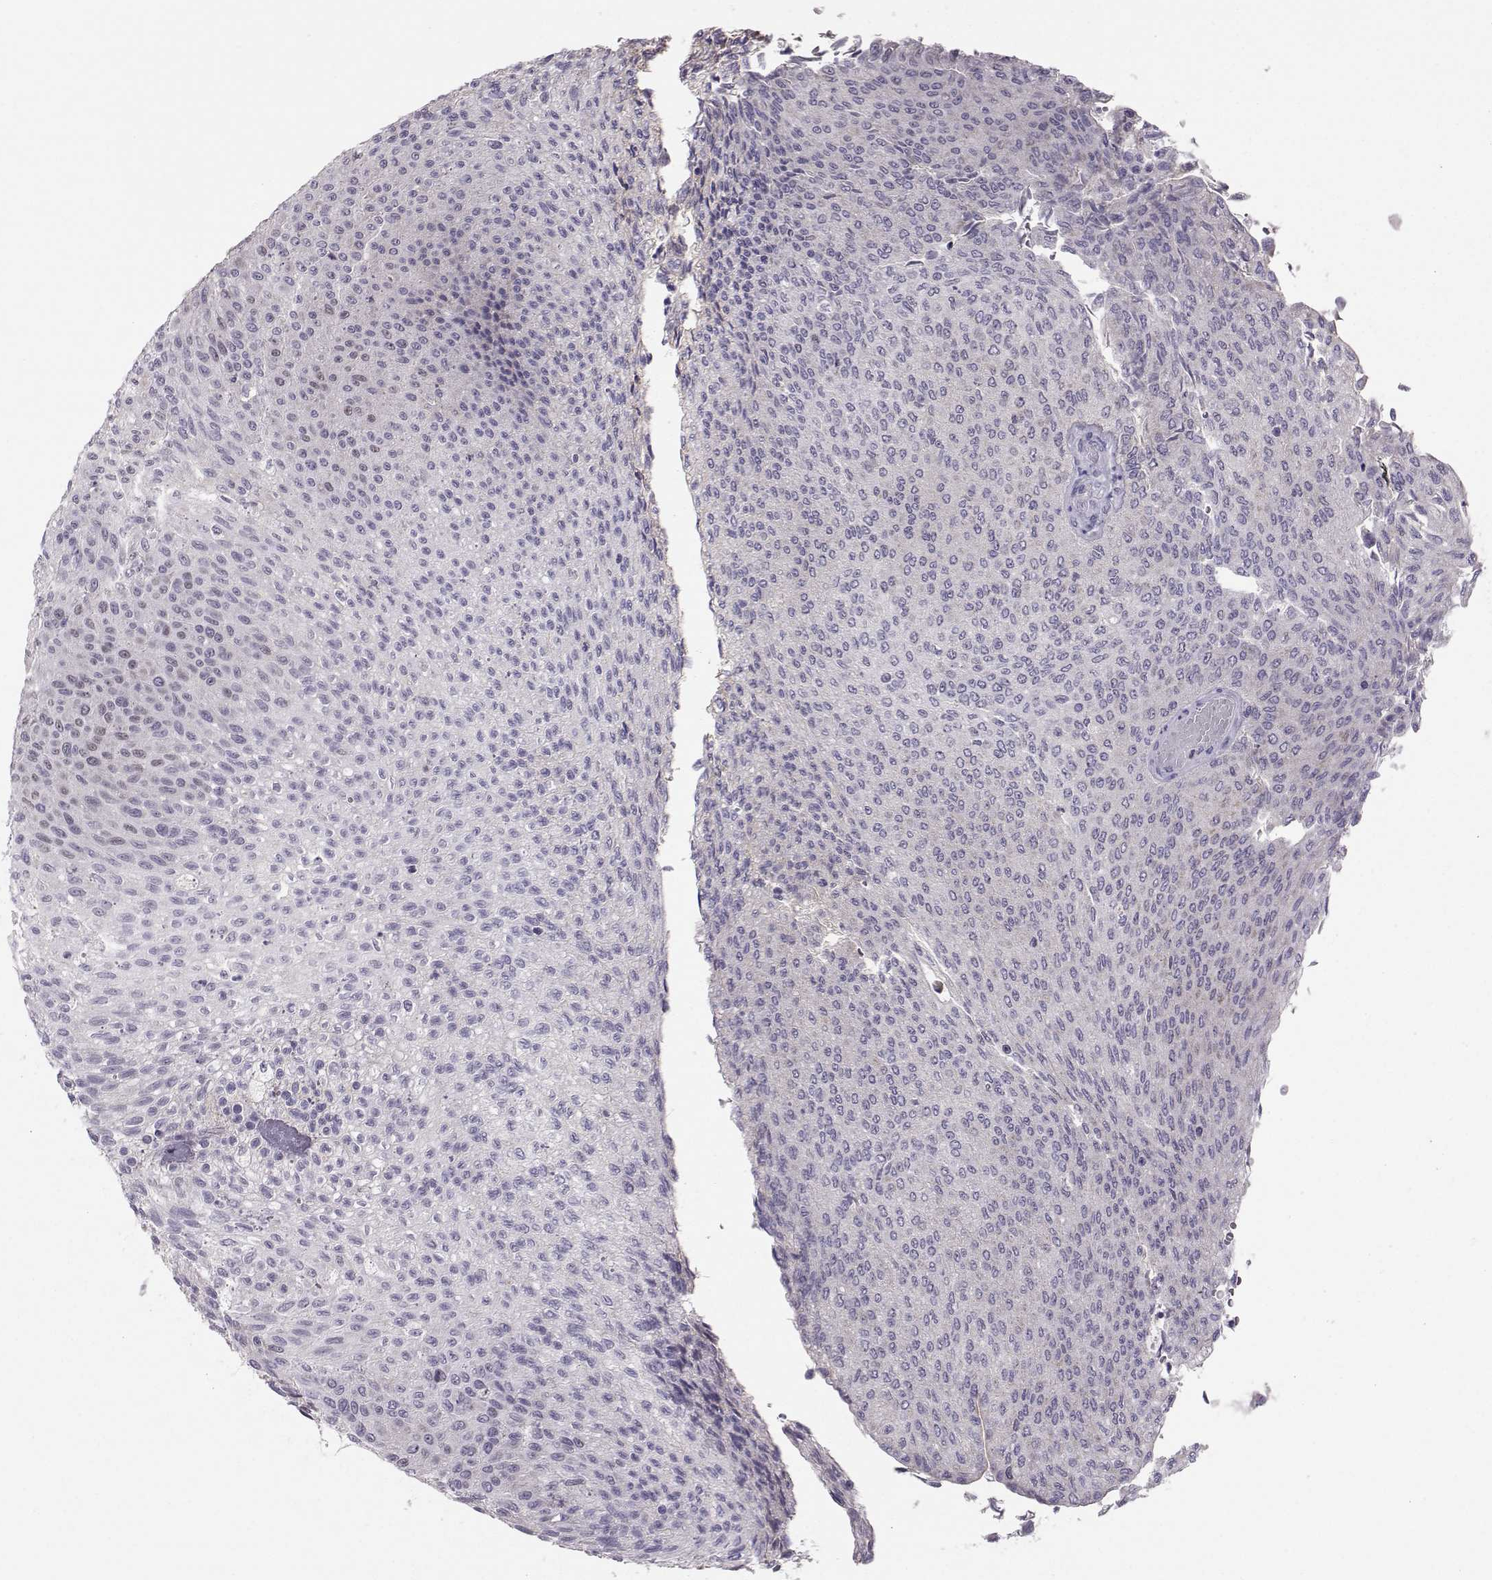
{"staining": {"intensity": "negative", "quantity": "none", "location": "none"}, "tissue": "urothelial cancer", "cell_type": "Tumor cells", "image_type": "cancer", "snomed": [{"axis": "morphology", "description": "Urothelial carcinoma, Low grade"}, {"axis": "topography", "description": "Ureter, NOS"}, {"axis": "topography", "description": "Urinary bladder"}], "caption": "Tumor cells show no significant protein positivity in low-grade urothelial carcinoma. The staining is performed using DAB brown chromogen with nuclei counter-stained in using hematoxylin.", "gene": "DNAAF1", "patient": {"sex": "male", "age": 78}}